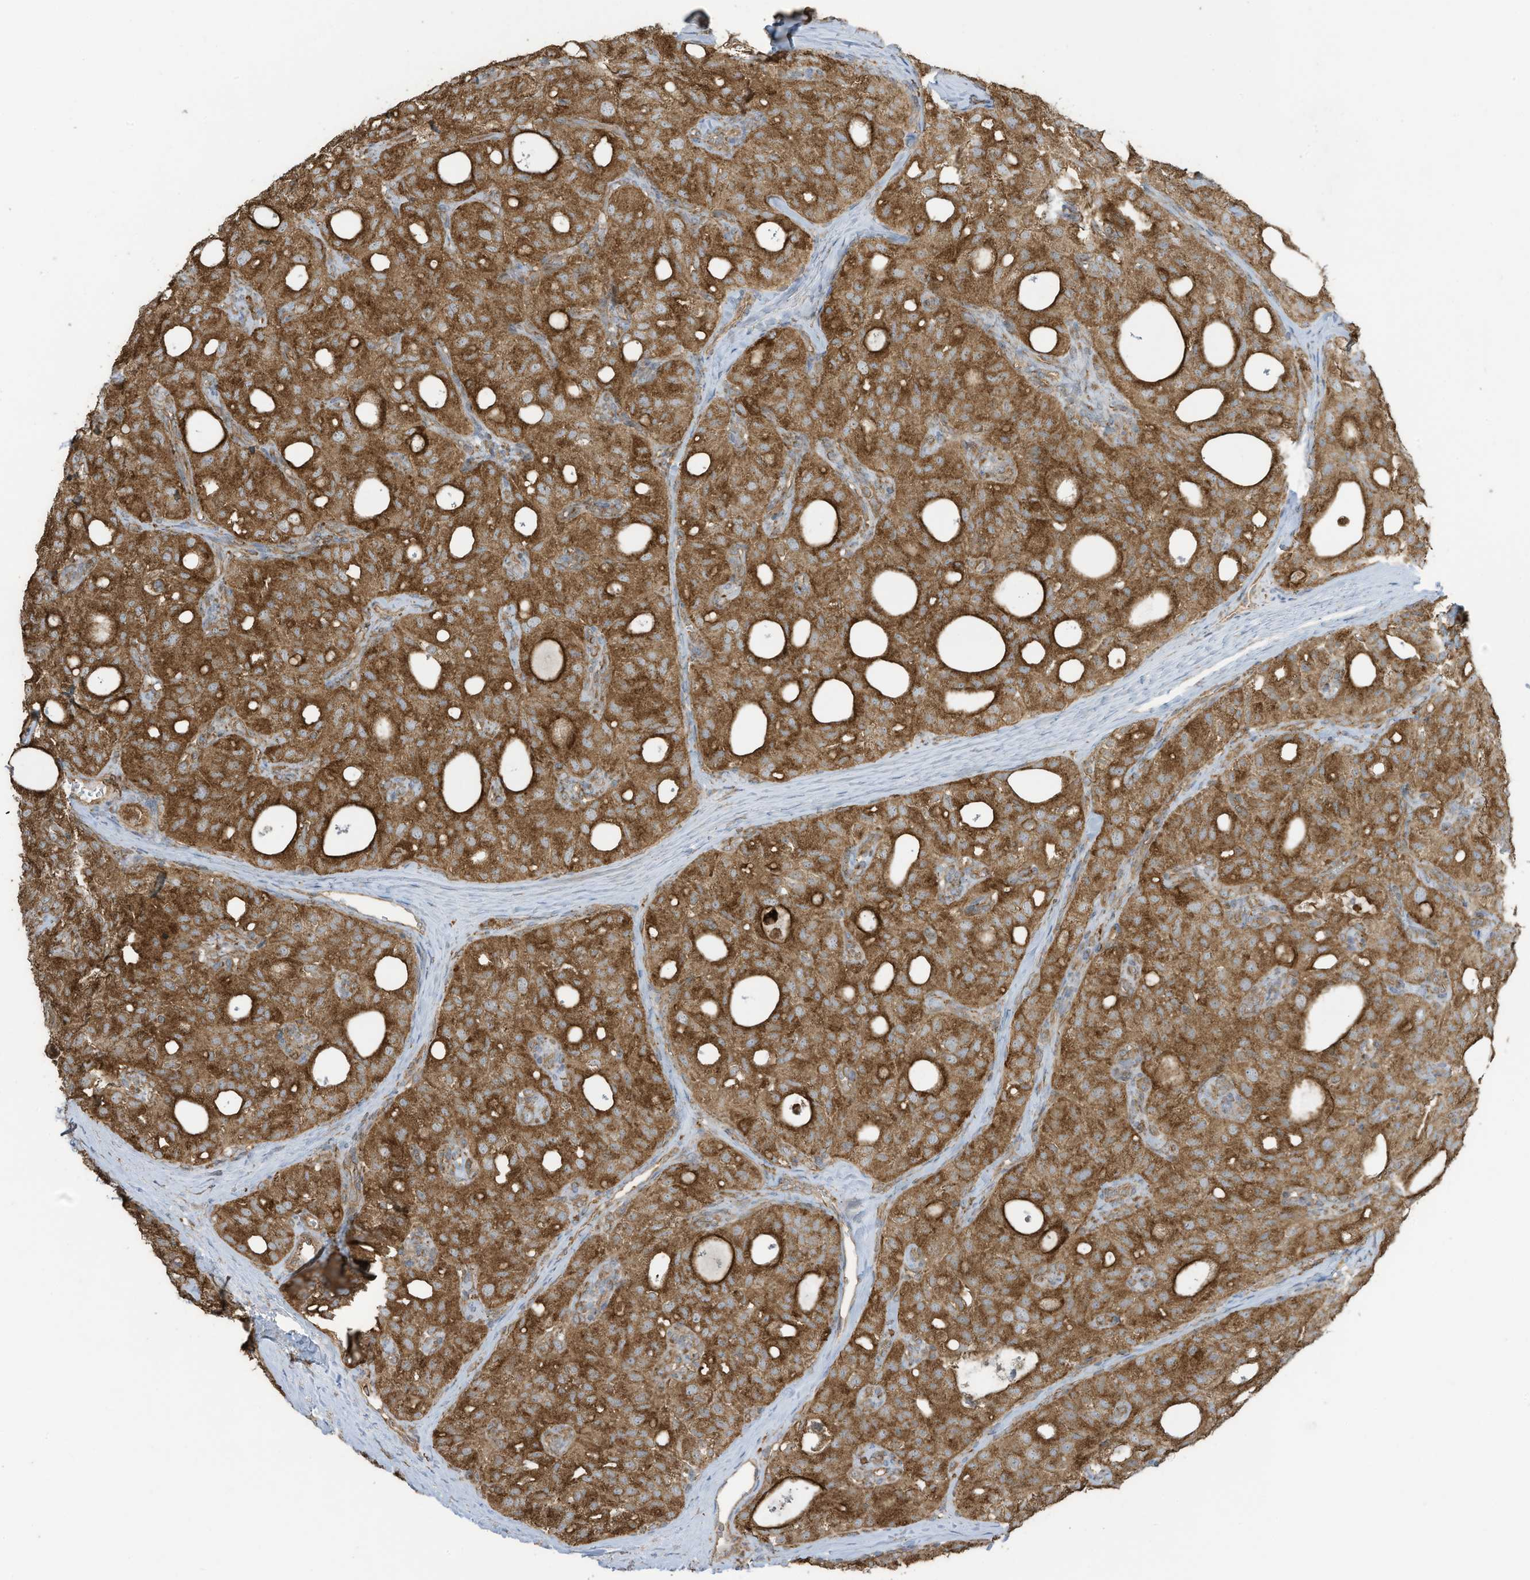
{"staining": {"intensity": "moderate", "quantity": ">75%", "location": "cytoplasmic/membranous"}, "tissue": "thyroid cancer", "cell_type": "Tumor cells", "image_type": "cancer", "snomed": [{"axis": "morphology", "description": "Follicular adenoma carcinoma, NOS"}, {"axis": "topography", "description": "Thyroid gland"}], "caption": "Thyroid cancer (follicular adenoma carcinoma) stained for a protein (brown) reveals moderate cytoplasmic/membranous positive staining in about >75% of tumor cells.", "gene": "CGAS", "patient": {"sex": "male", "age": 75}}